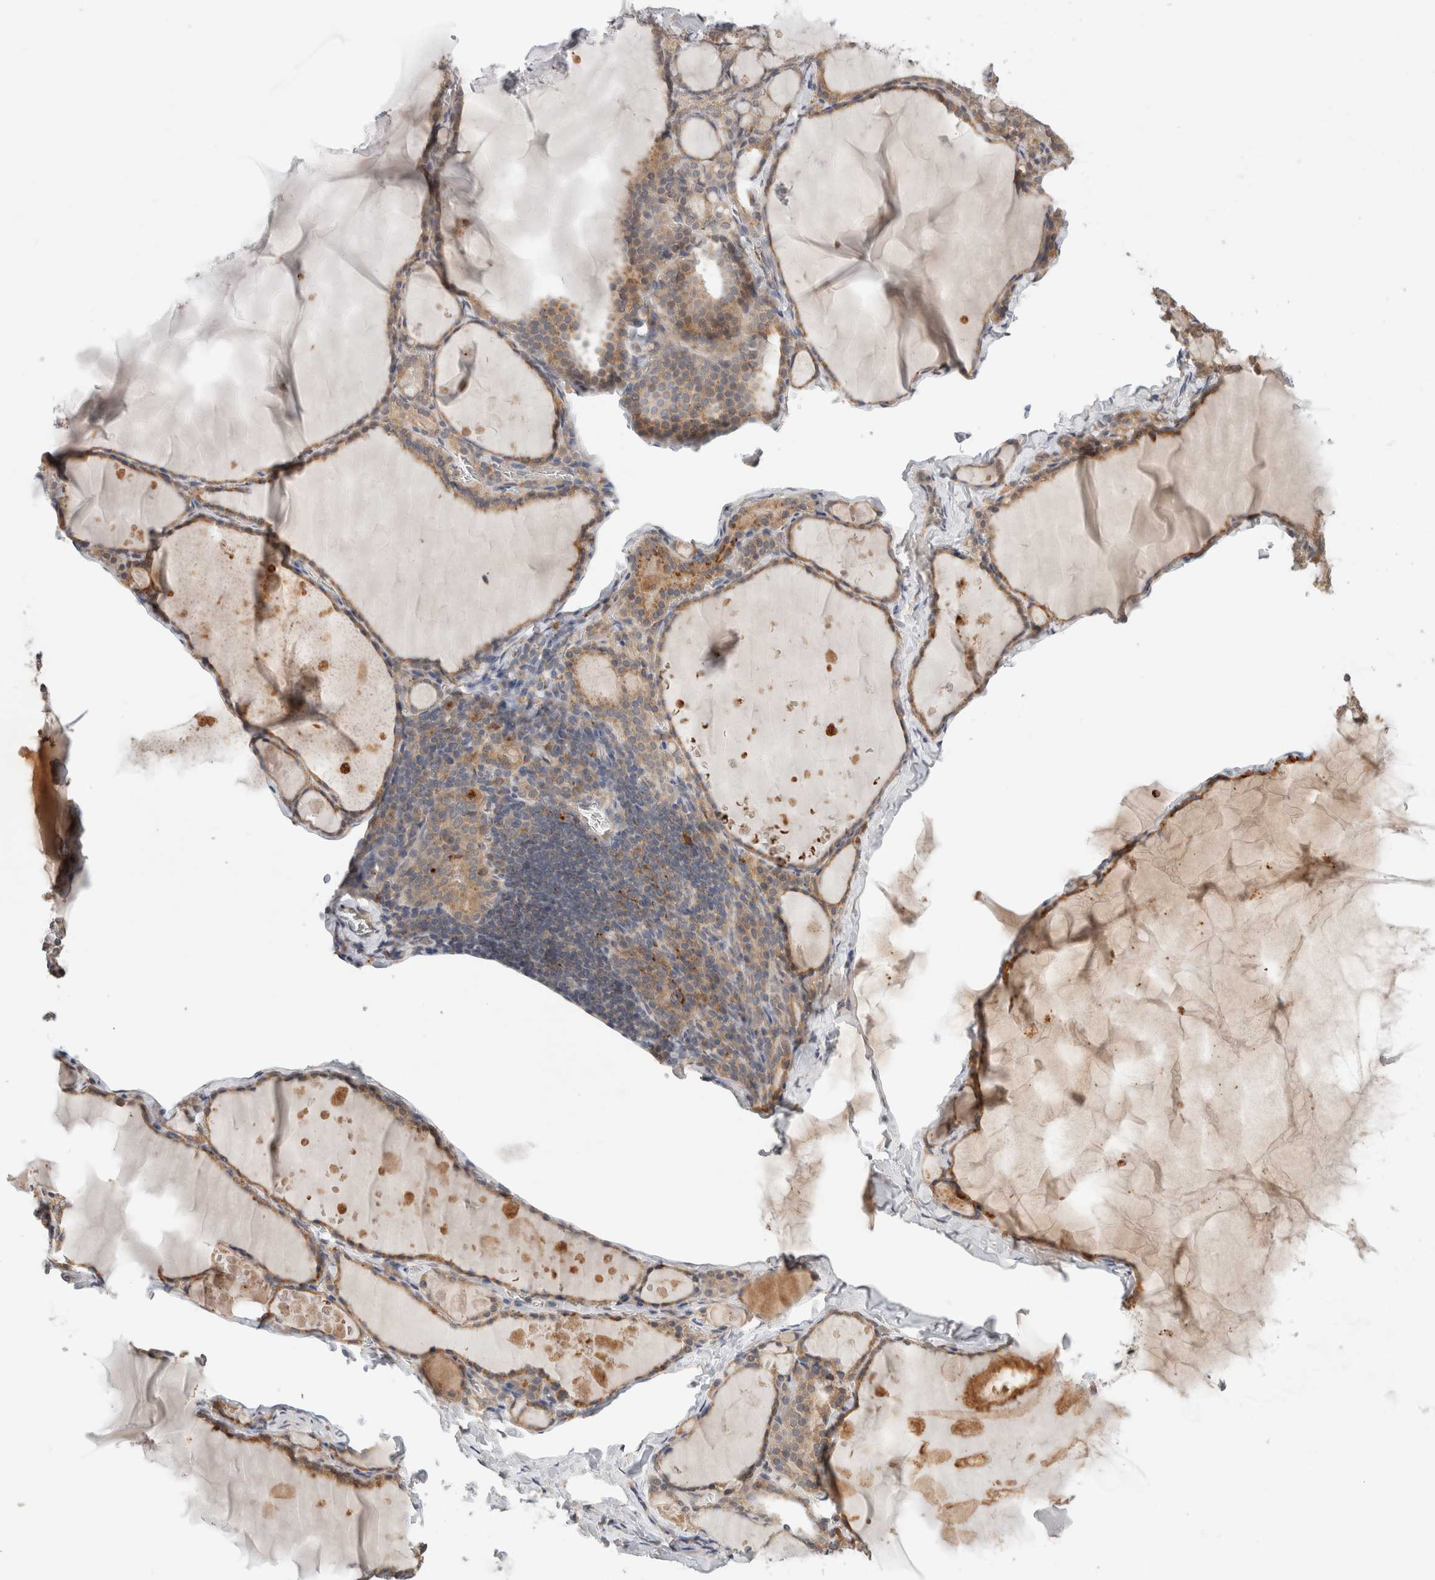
{"staining": {"intensity": "moderate", "quantity": ">75%", "location": "cytoplasmic/membranous"}, "tissue": "thyroid gland", "cell_type": "Glandular cells", "image_type": "normal", "snomed": [{"axis": "morphology", "description": "Normal tissue, NOS"}, {"axis": "topography", "description": "Thyroid gland"}], "caption": "Protein expression analysis of unremarkable thyroid gland exhibits moderate cytoplasmic/membranous staining in approximately >75% of glandular cells.", "gene": "SGK1", "patient": {"sex": "male", "age": 56}}